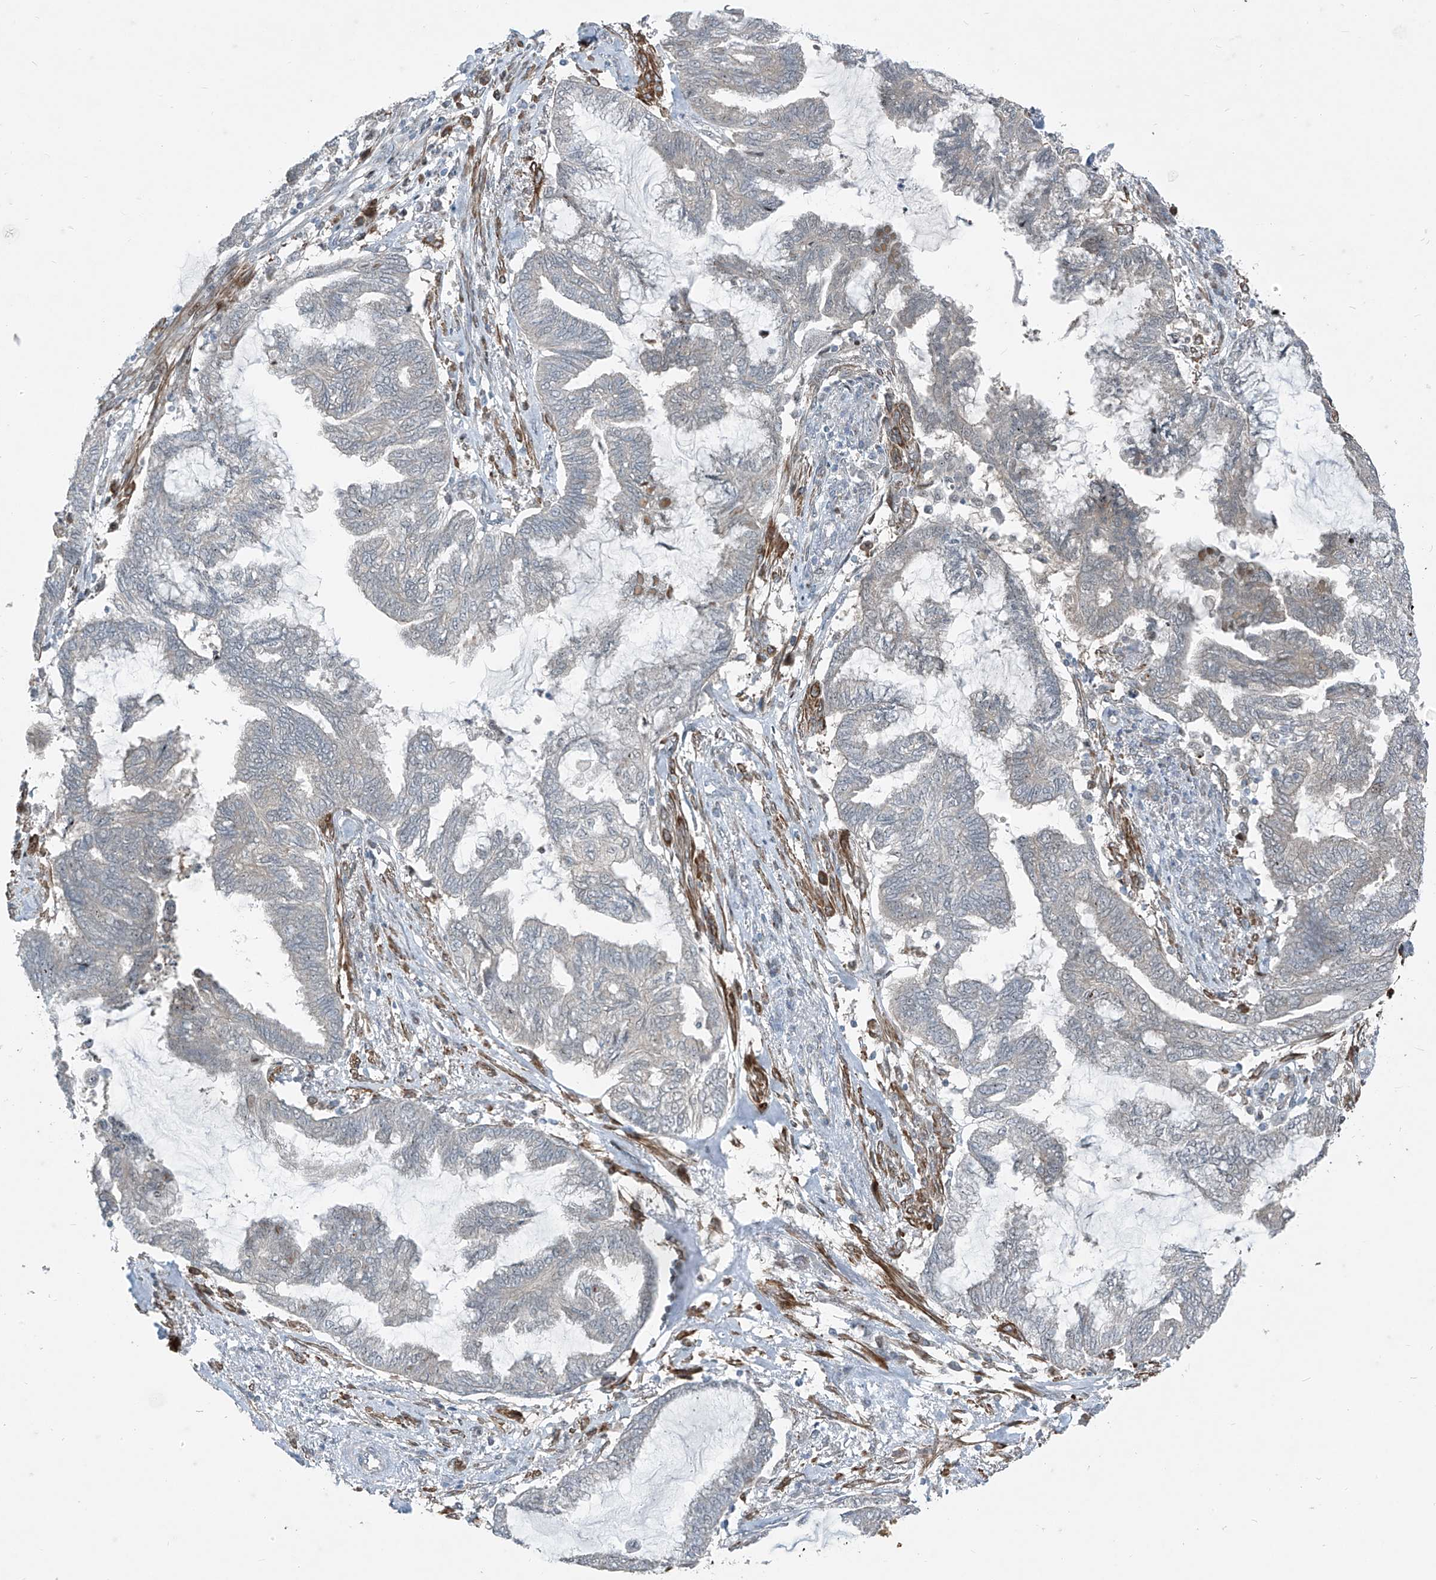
{"staining": {"intensity": "negative", "quantity": "none", "location": "none"}, "tissue": "endometrial cancer", "cell_type": "Tumor cells", "image_type": "cancer", "snomed": [{"axis": "morphology", "description": "Adenocarcinoma, NOS"}, {"axis": "topography", "description": "Endometrium"}], "caption": "The photomicrograph displays no significant positivity in tumor cells of endometrial adenocarcinoma.", "gene": "PPCS", "patient": {"sex": "female", "age": 86}}